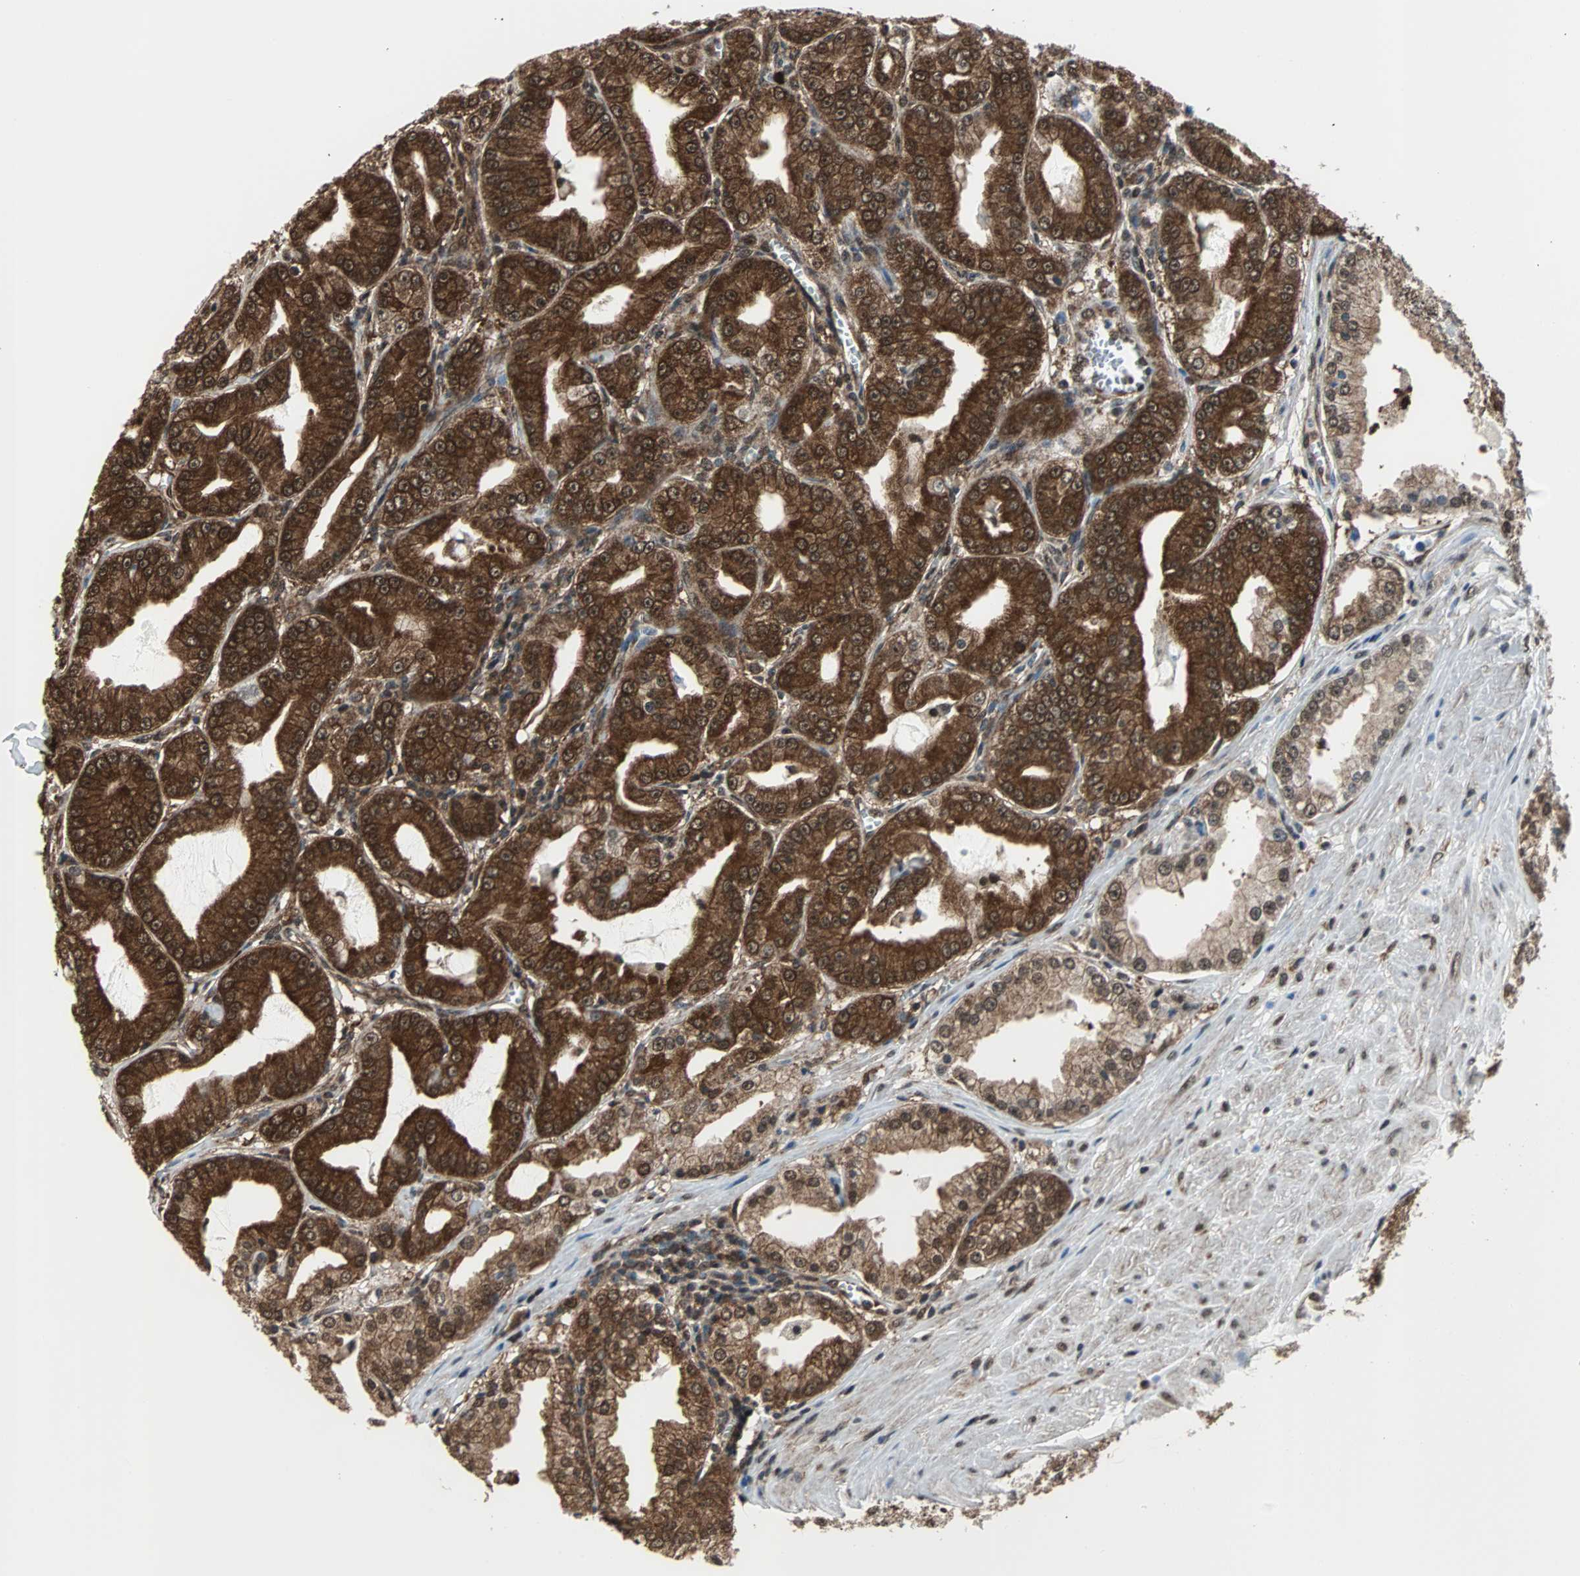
{"staining": {"intensity": "strong", "quantity": ">75%", "location": "cytoplasmic/membranous,nuclear"}, "tissue": "prostate cancer", "cell_type": "Tumor cells", "image_type": "cancer", "snomed": [{"axis": "morphology", "description": "Adenocarcinoma, High grade"}, {"axis": "topography", "description": "Prostate"}], "caption": "Brown immunohistochemical staining in prostate high-grade adenocarcinoma displays strong cytoplasmic/membranous and nuclear expression in approximately >75% of tumor cells. (brown staining indicates protein expression, while blue staining denotes nuclei).", "gene": "VCP", "patient": {"sex": "male", "age": 61}}